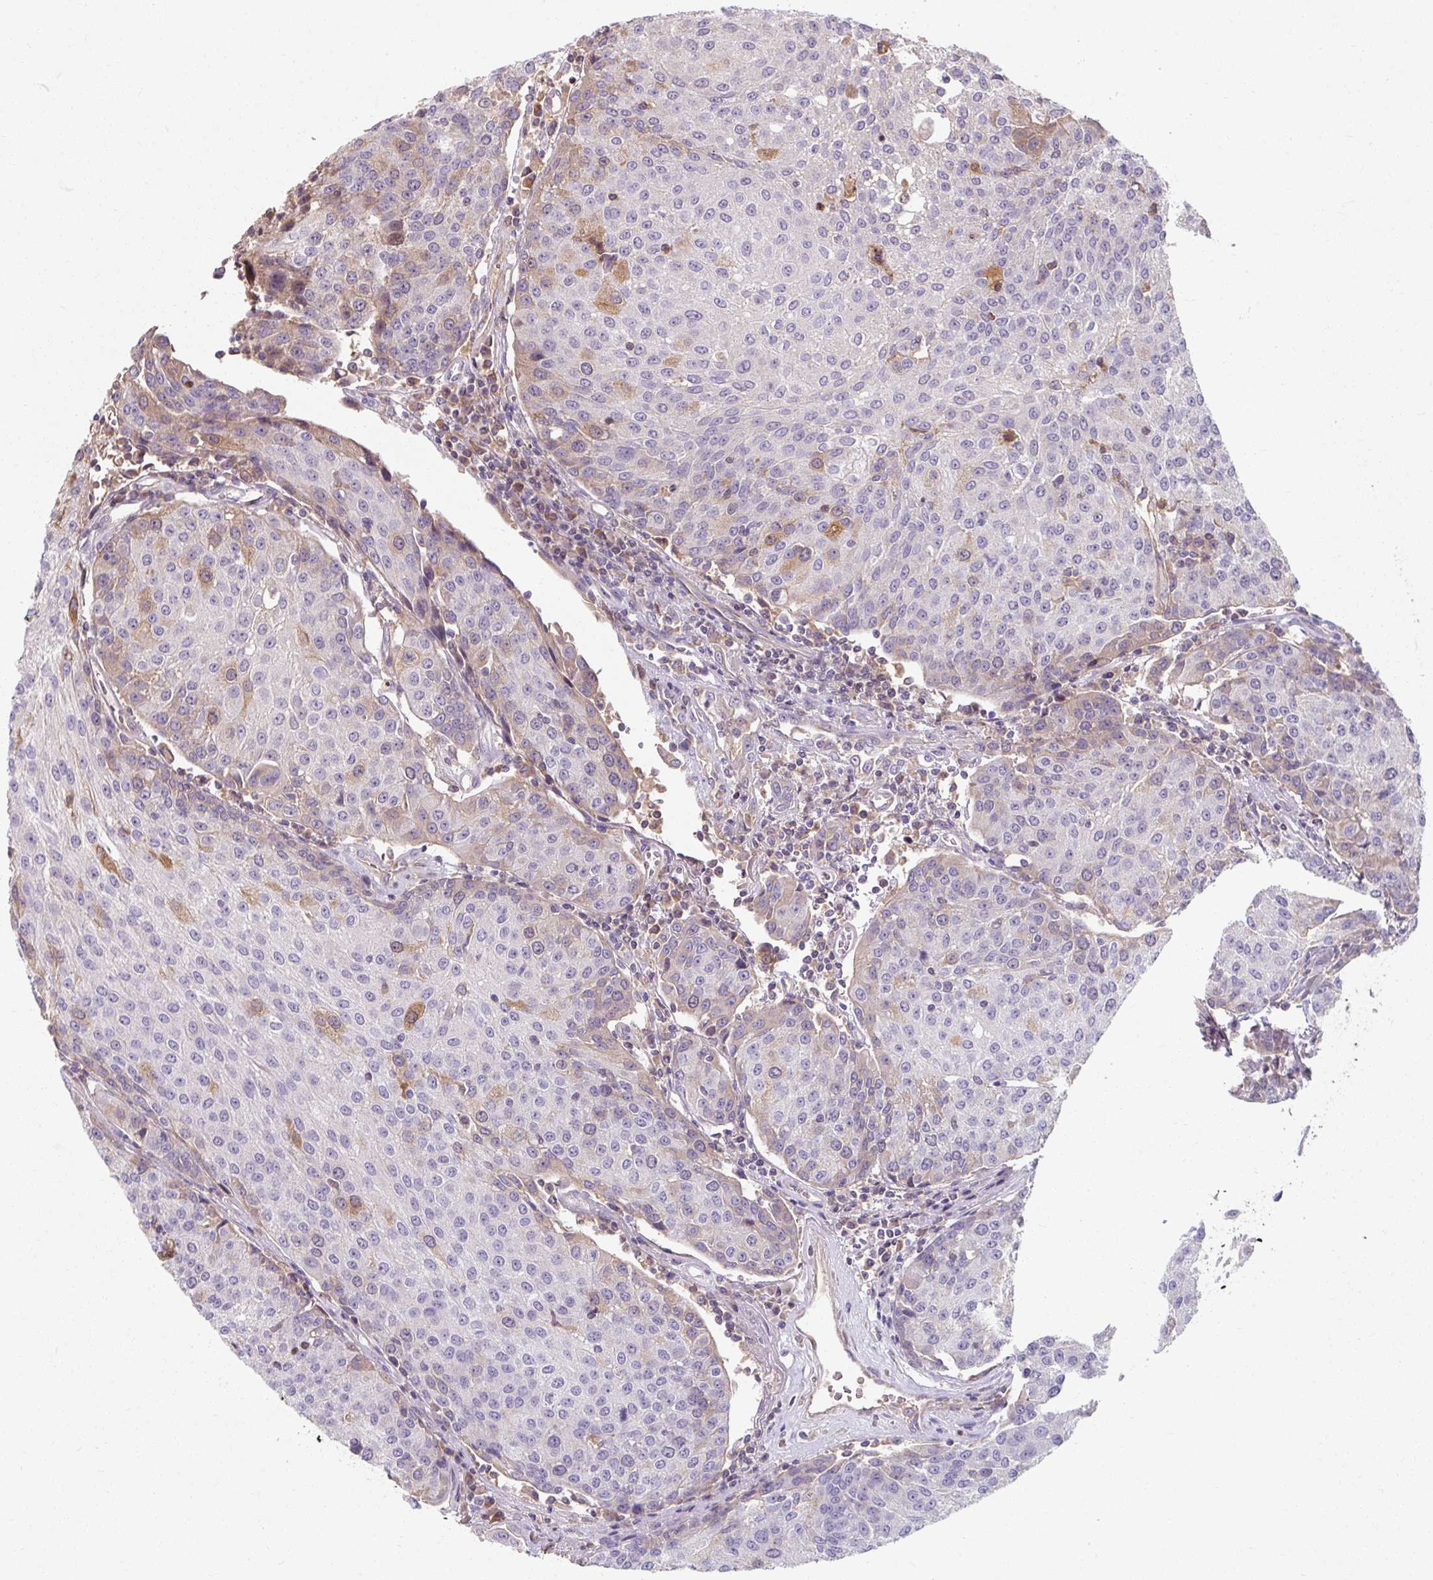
{"staining": {"intensity": "weak", "quantity": "<25%", "location": "cytoplasmic/membranous"}, "tissue": "urothelial cancer", "cell_type": "Tumor cells", "image_type": "cancer", "snomed": [{"axis": "morphology", "description": "Urothelial carcinoma, High grade"}, {"axis": "topography", "description": "Urinary bladder"}], "caption": "This is an immunohistochemistry (IHC) photomicrograph of human high-grade urothelial carcinoma. There is no positivity in tumor cells.", "gene": "TSEN54", "patient": {"sex": "female", "age": 85}}